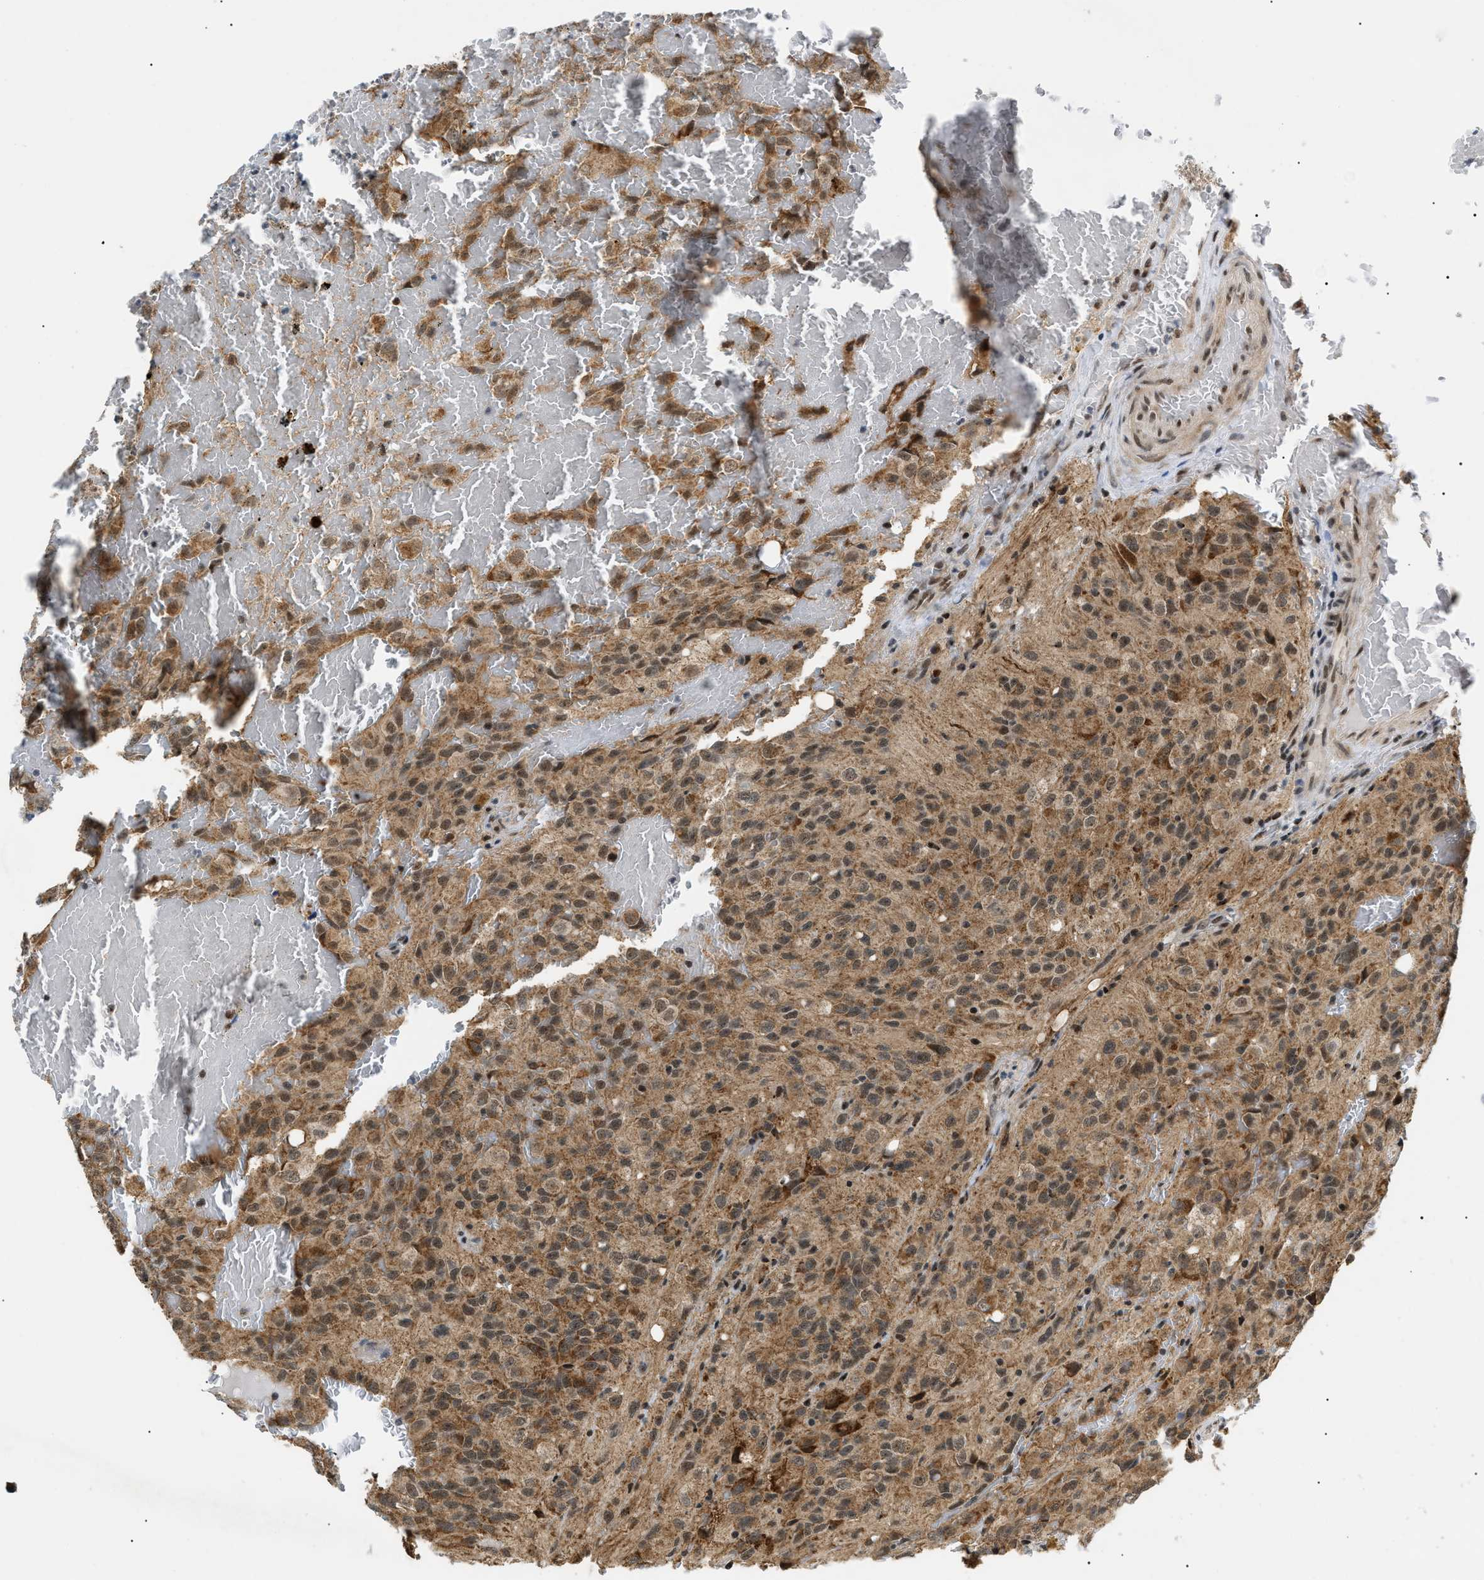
{"staining": {"intensity": "moderate", "quantity": ">75%", "location": "cytoplasmic/membranous"}, "tissue": "glioma", "cell_type": "Tumor cells", "image_type": "cancer", "snomed": [{"axis": "morphology", "description": "Glioma, malignant, High grade"}, {"axis": "topography", "description": "Brain"}], "caption": "Moderate cytoplasmic/membranous staining for a protein is seen in approximately >75% of tumor cells of malignant glioma (high-grade) using IHC.", "gene": "ZBTB11", "patient": {"sex": "male", "age": 32}}